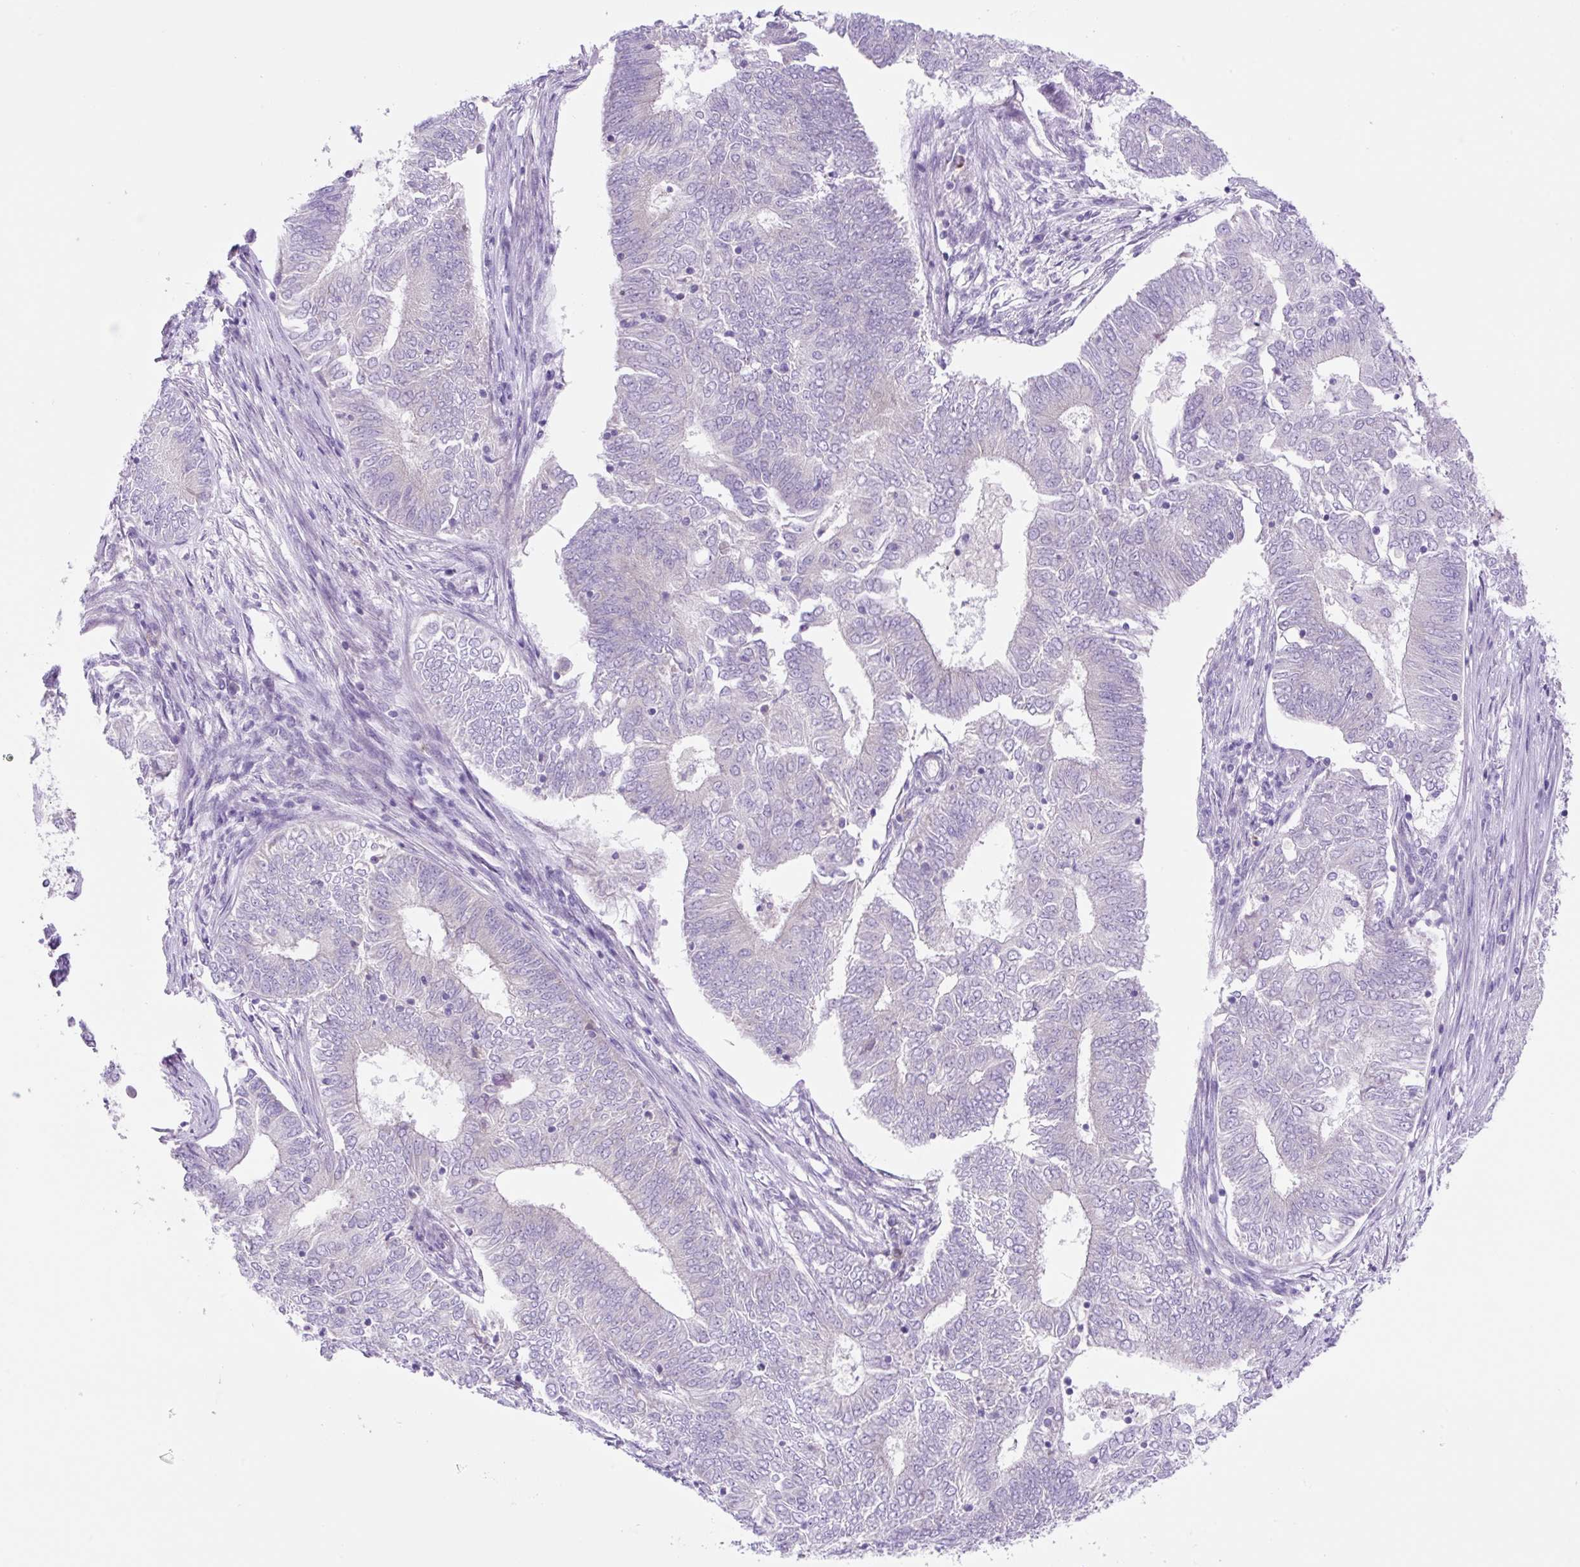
{"staining": {"intensity": "negative", "quantity": "none", "location": "none"}, "tissue": "endometrial cancer", "cell_type": "Tumor cells", "image_type": "cancer", "snomed": [{"axis": "morphology", "description": "Adenocarcinoma, NOS"}, {"axis": "topography", "description": "Endometrium"}], "caption": "A high-resolution photomicrograph shows IHC staining of endometrial cancer, which displays no significant positivity in tumor cells.", "gene": "CAMK2B", "patient": {"sex": "female", "age": 62}}